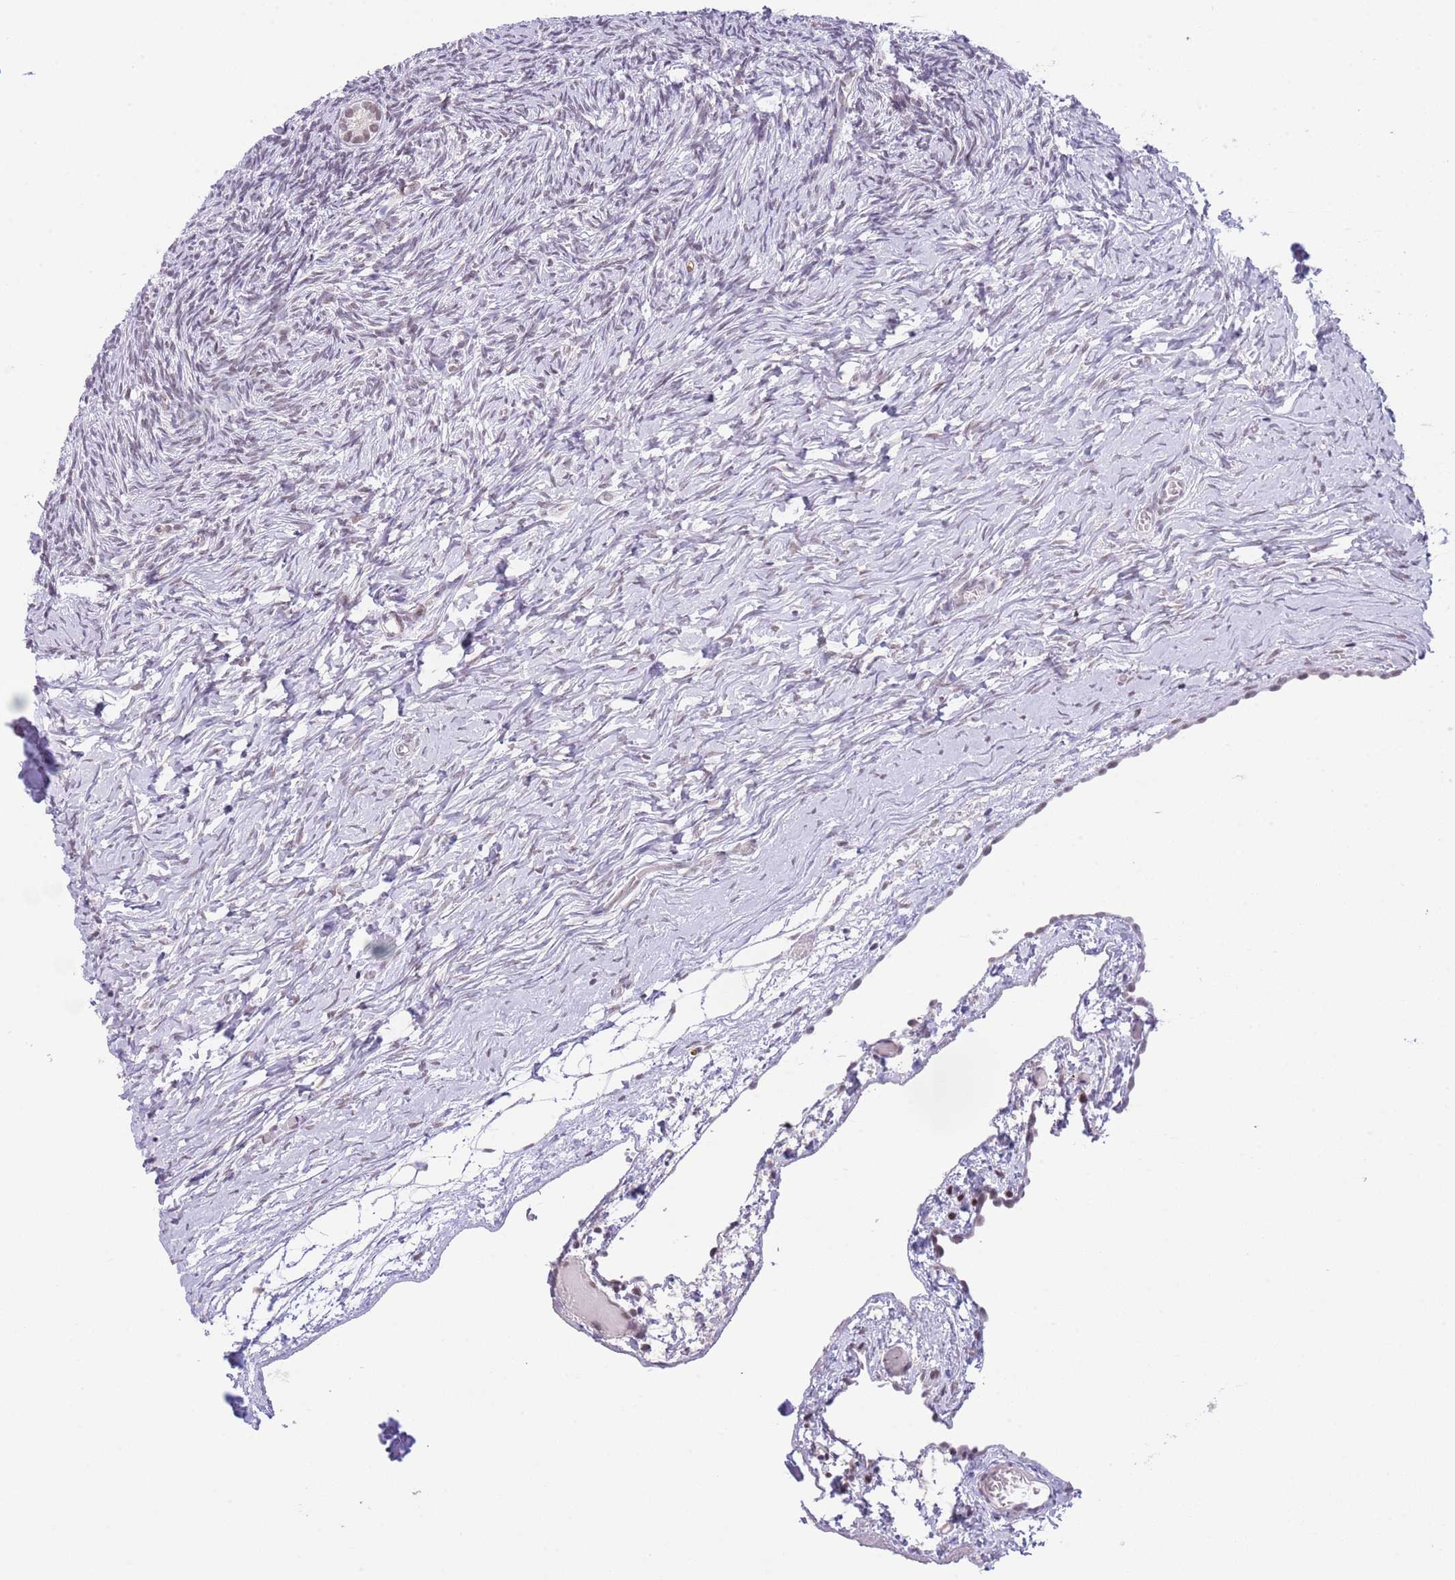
{"staining": {"intensity": "weak", "quantity": "25%-75%", "location": "nuclear"}, "tissue": "ovary", "cell_type": "Ovarian stroma cells", "image_type": "normal", "snomed": [{"axis": "morphology", "description": "Normal tissue, NOS"}, {"axis": "topography", "description": "Ovary"}], "caption": "Brown immunohistochemical staining in normal ovary shows weak nuclear staining in approximately 25%-75% of ovarian stroma cells. Immunohistochemistry stains the protein in brown and the nuclei are stained blue.", "gene": "RFX1", "patient": {"sex": "female", "age": 39}}